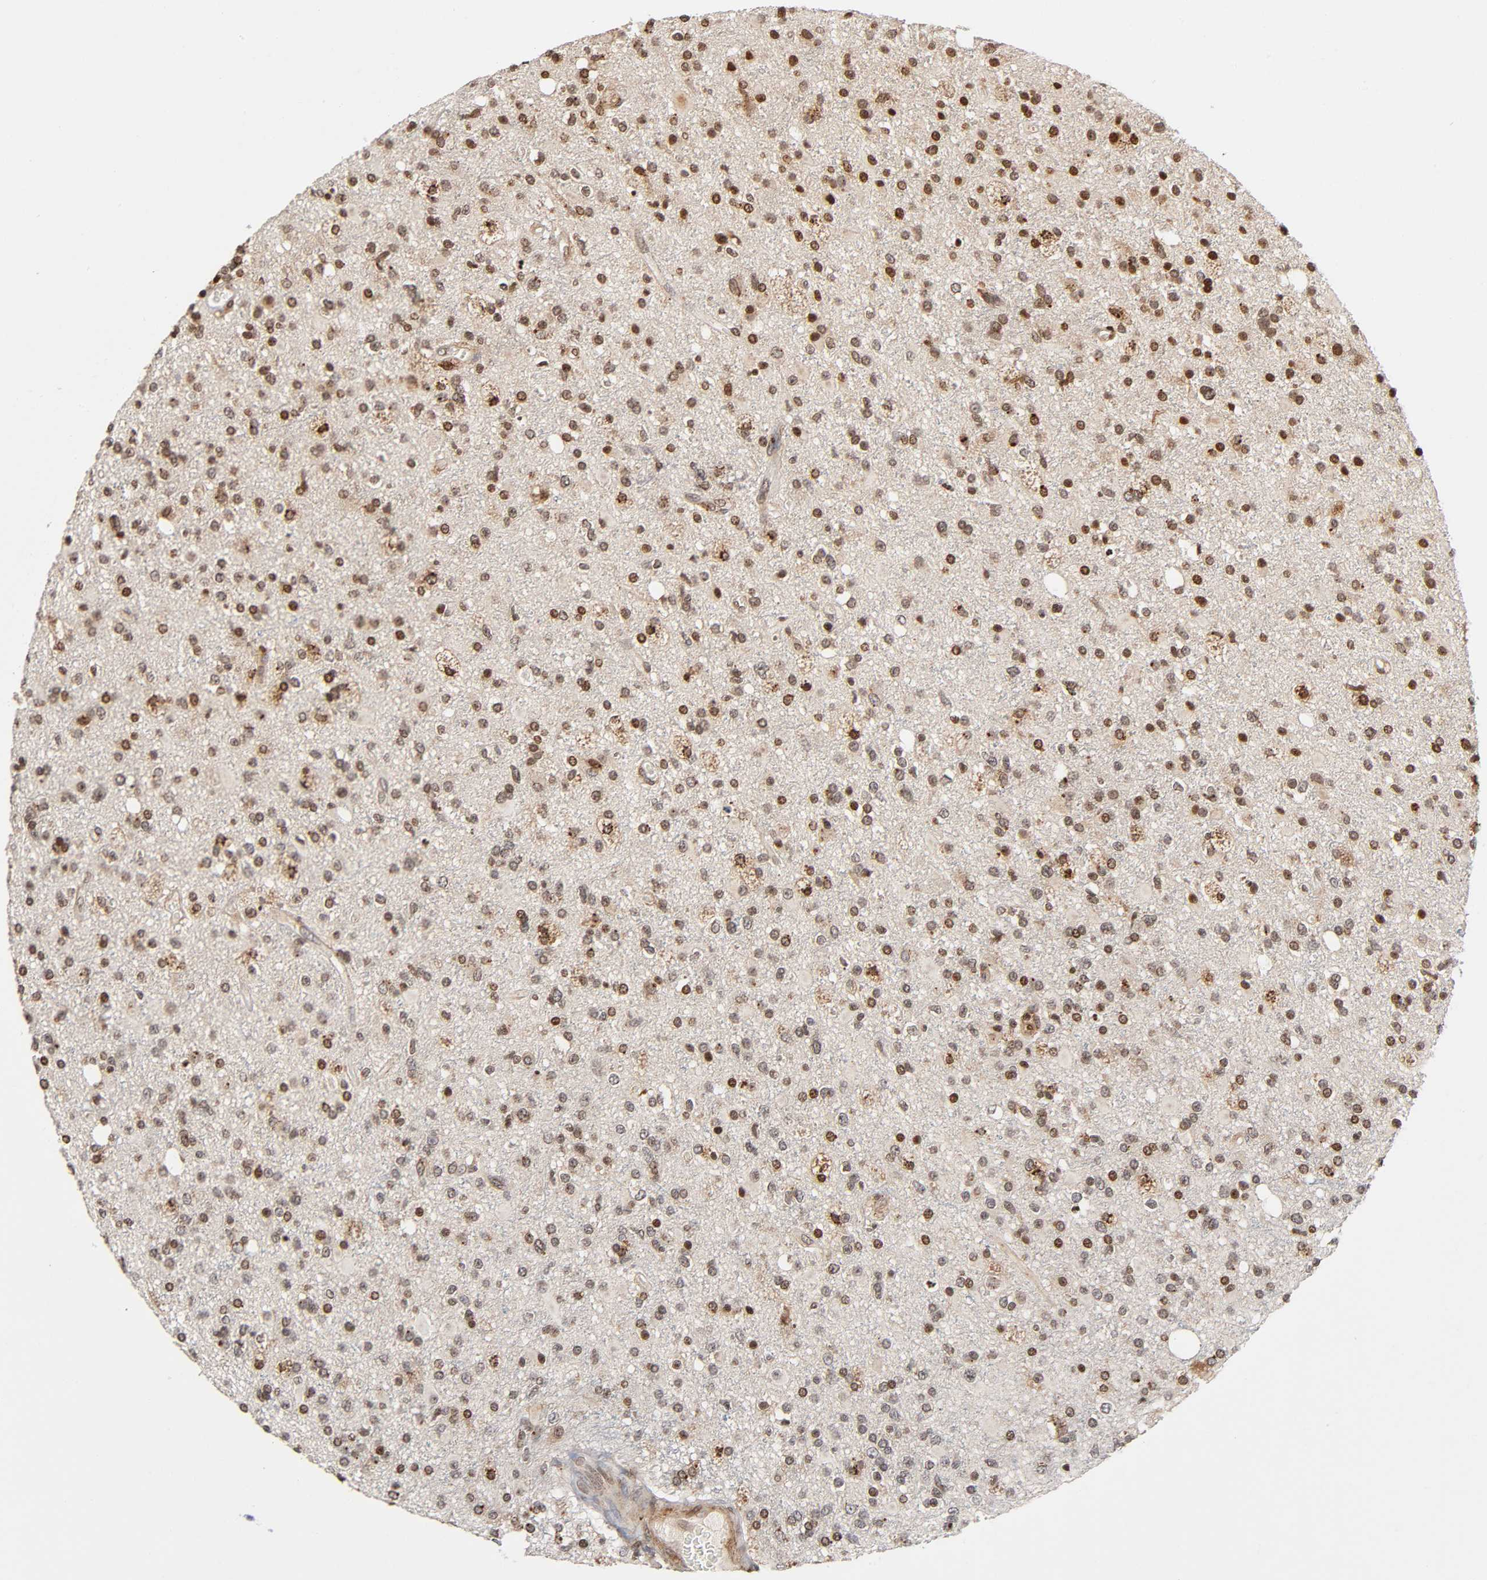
{"staining": {"intensity": "moderate", "quantity": "25%-75%", "location": "nuclear"}, "tissue": "glioma", "cell_type": "Tumor cells", "image_type": "cancer", "snomed": [{"axis": "morphology", "description": "Glioma, malignant, High grade"}, {"axis": "topography", "description": "Brain"}], "caption": "DAB (3,3'-diaminobenzidine) immunohistochemical staining of high-grade glioma (malignant) shows moderate nuclear protein staining in about 25%-75% of tumor cells.", "gene": "ITGAV", "patient": {"sex": "male", "age": 33}}